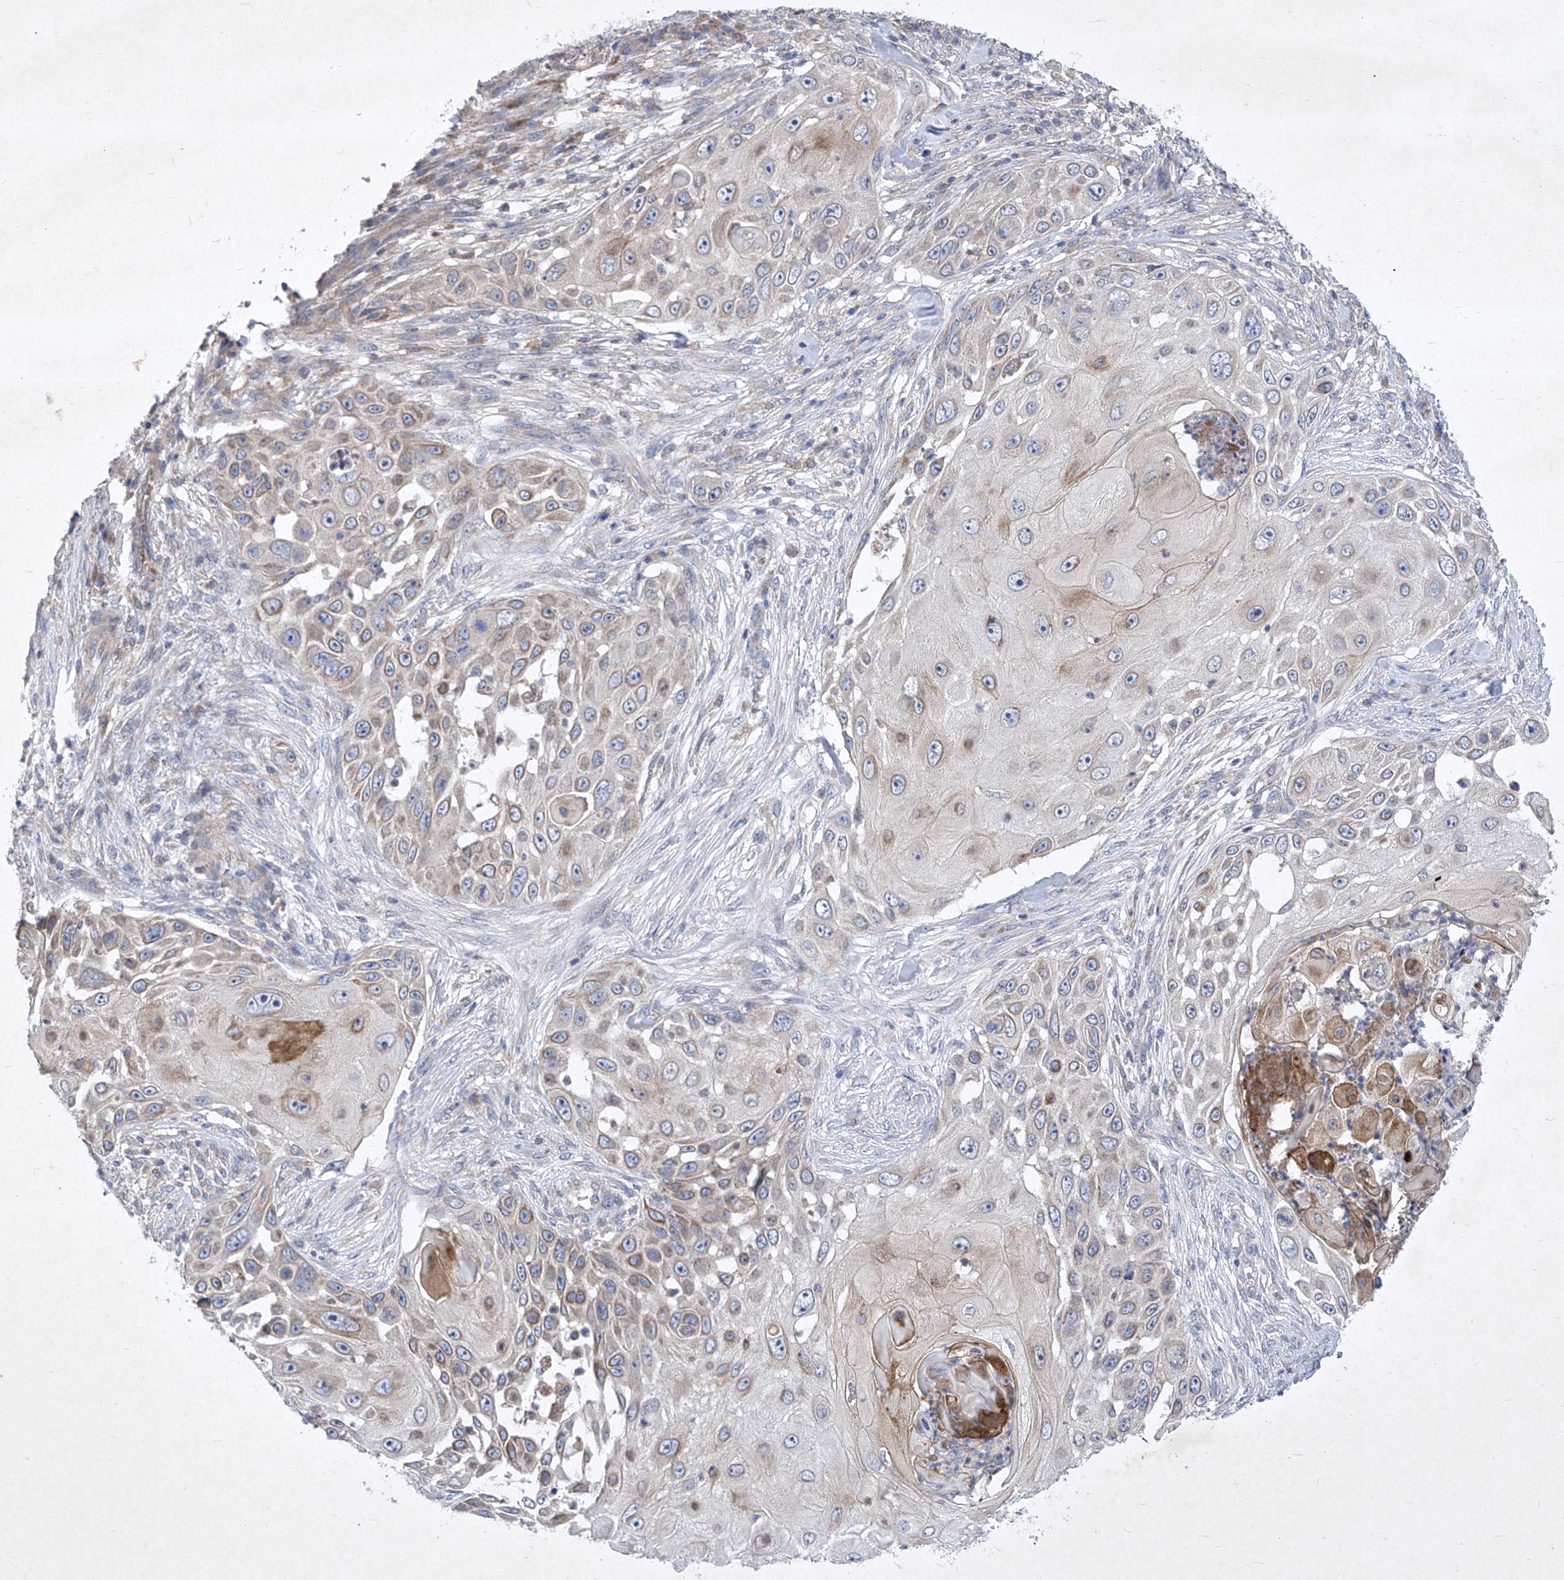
{"staining": {"intensity": "weak", "quantity": "25%-75%", "location": "cytoplasmic/membranous"}, "tissue": "skin cancer", "cell_type": "Tumor cells", "image_type": "cancer", "snomed": [{"axis": "morphology", "description": "Squamous cell carcinoma, NOS"}, {"axis": "topography", "description": "Skin"}], "caption": "Skin cancer (squamous cell carcinoma) stained for a protein demonstrates weak cytoplasmic/membranous positivity in tumor cells. (Brightfield microscopy of DAB IHC at high magnification).", "gene": "COQ3", "patient": {"sex": "female", "age": 44}}